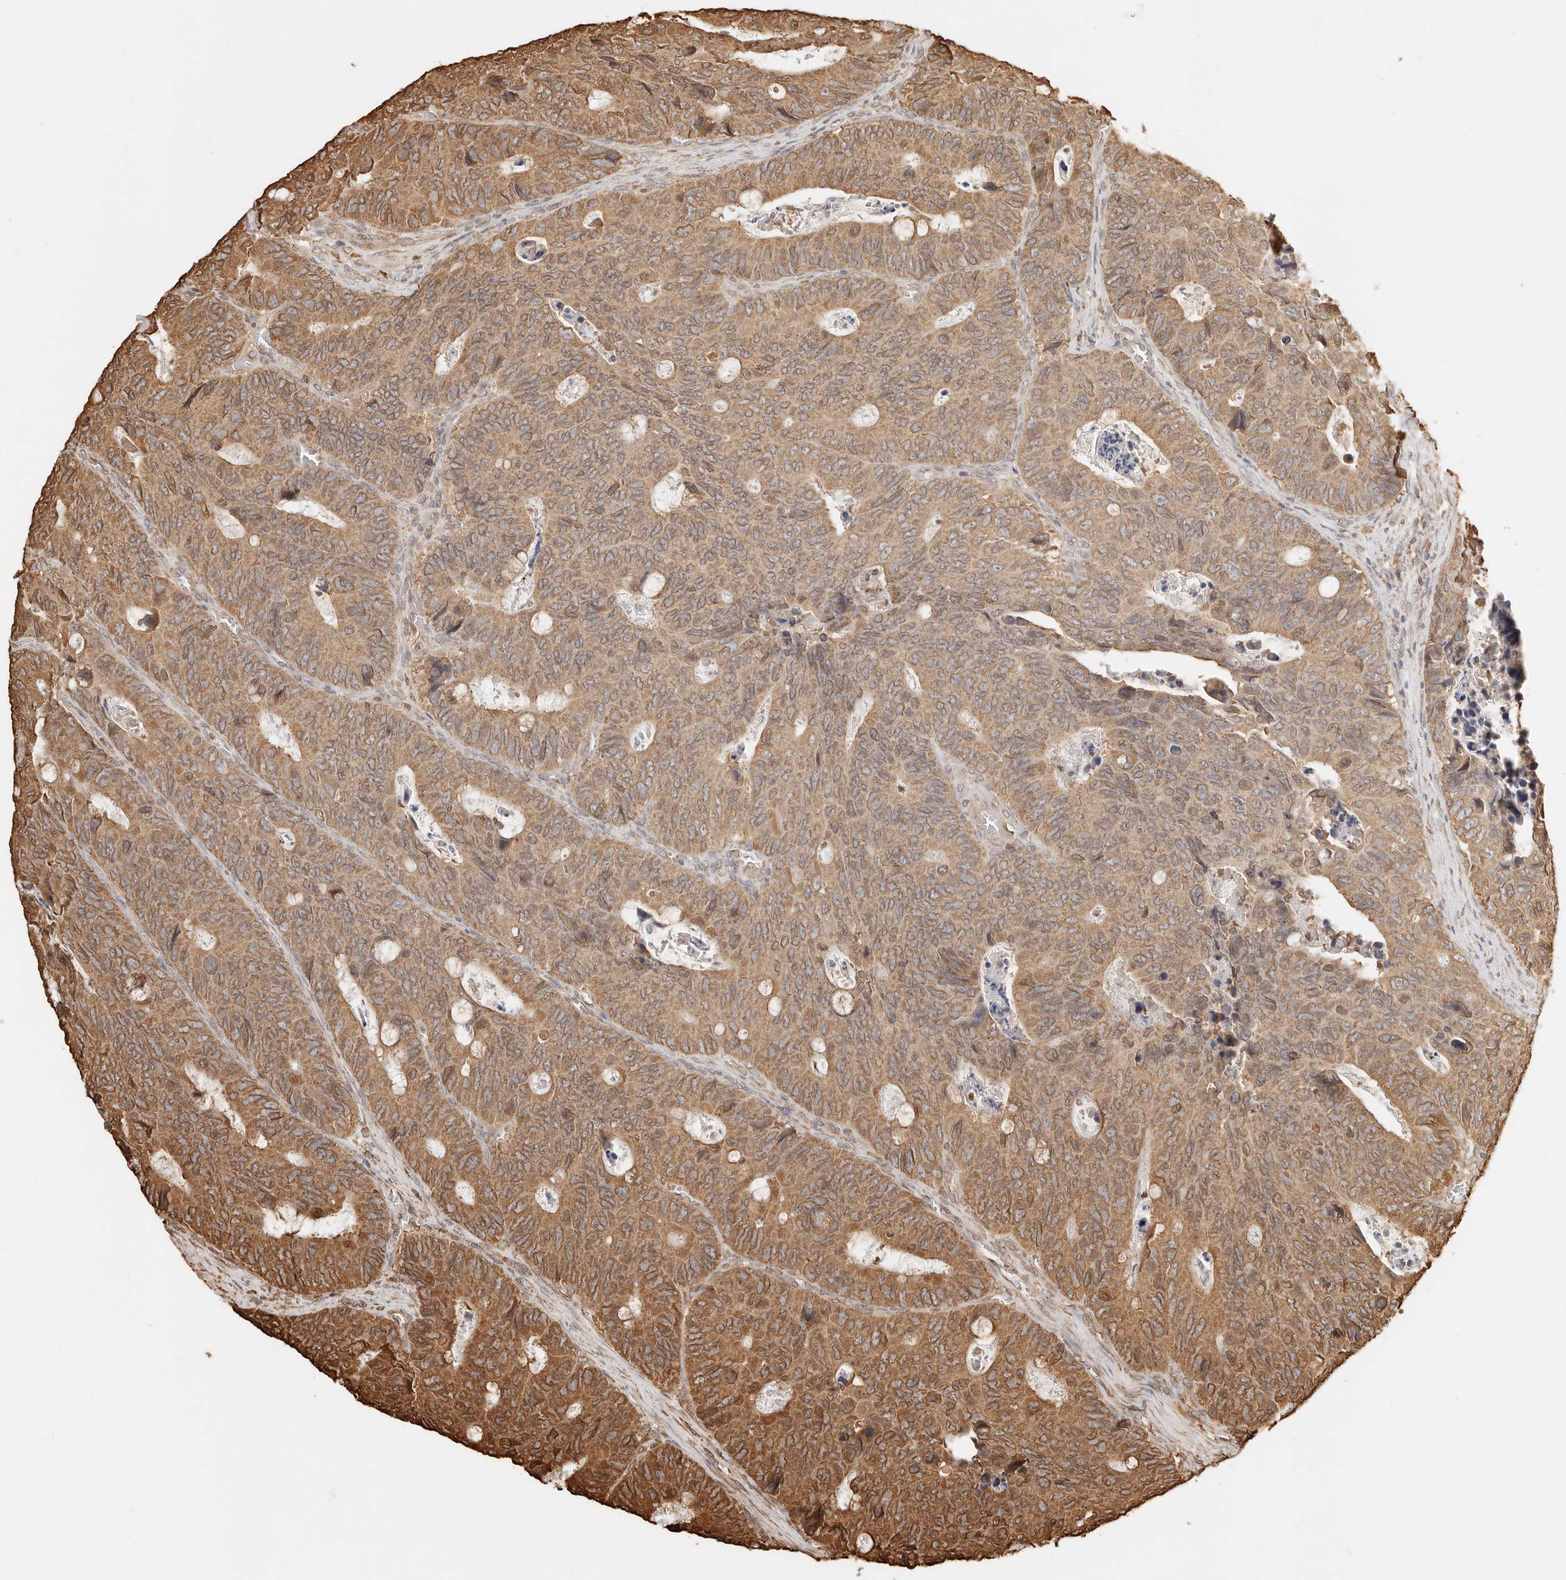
{"staining": {"intensity": "moderate", "quantity": ">75%", "location": "cytoplasmic/membranous"}, "tissue": "colorectal cancer", "cell_type": "Tumor cells", "image_type": "cancer", "snomed": [{"axis": "morphology", "description": "Adenocarcinoma, NOS"}, {"axis": "topography", "description": "Colon"}], "caption": "Colorectal cancer (adenocarcinoma) was stained to show a protein in brown. There is medium levels of moderate cytoplasmic/membranous expression in approximately >75% of tumor cells.", "gene": "ARHGEF10L", "patient": {"sex": "male", "age": 87}}